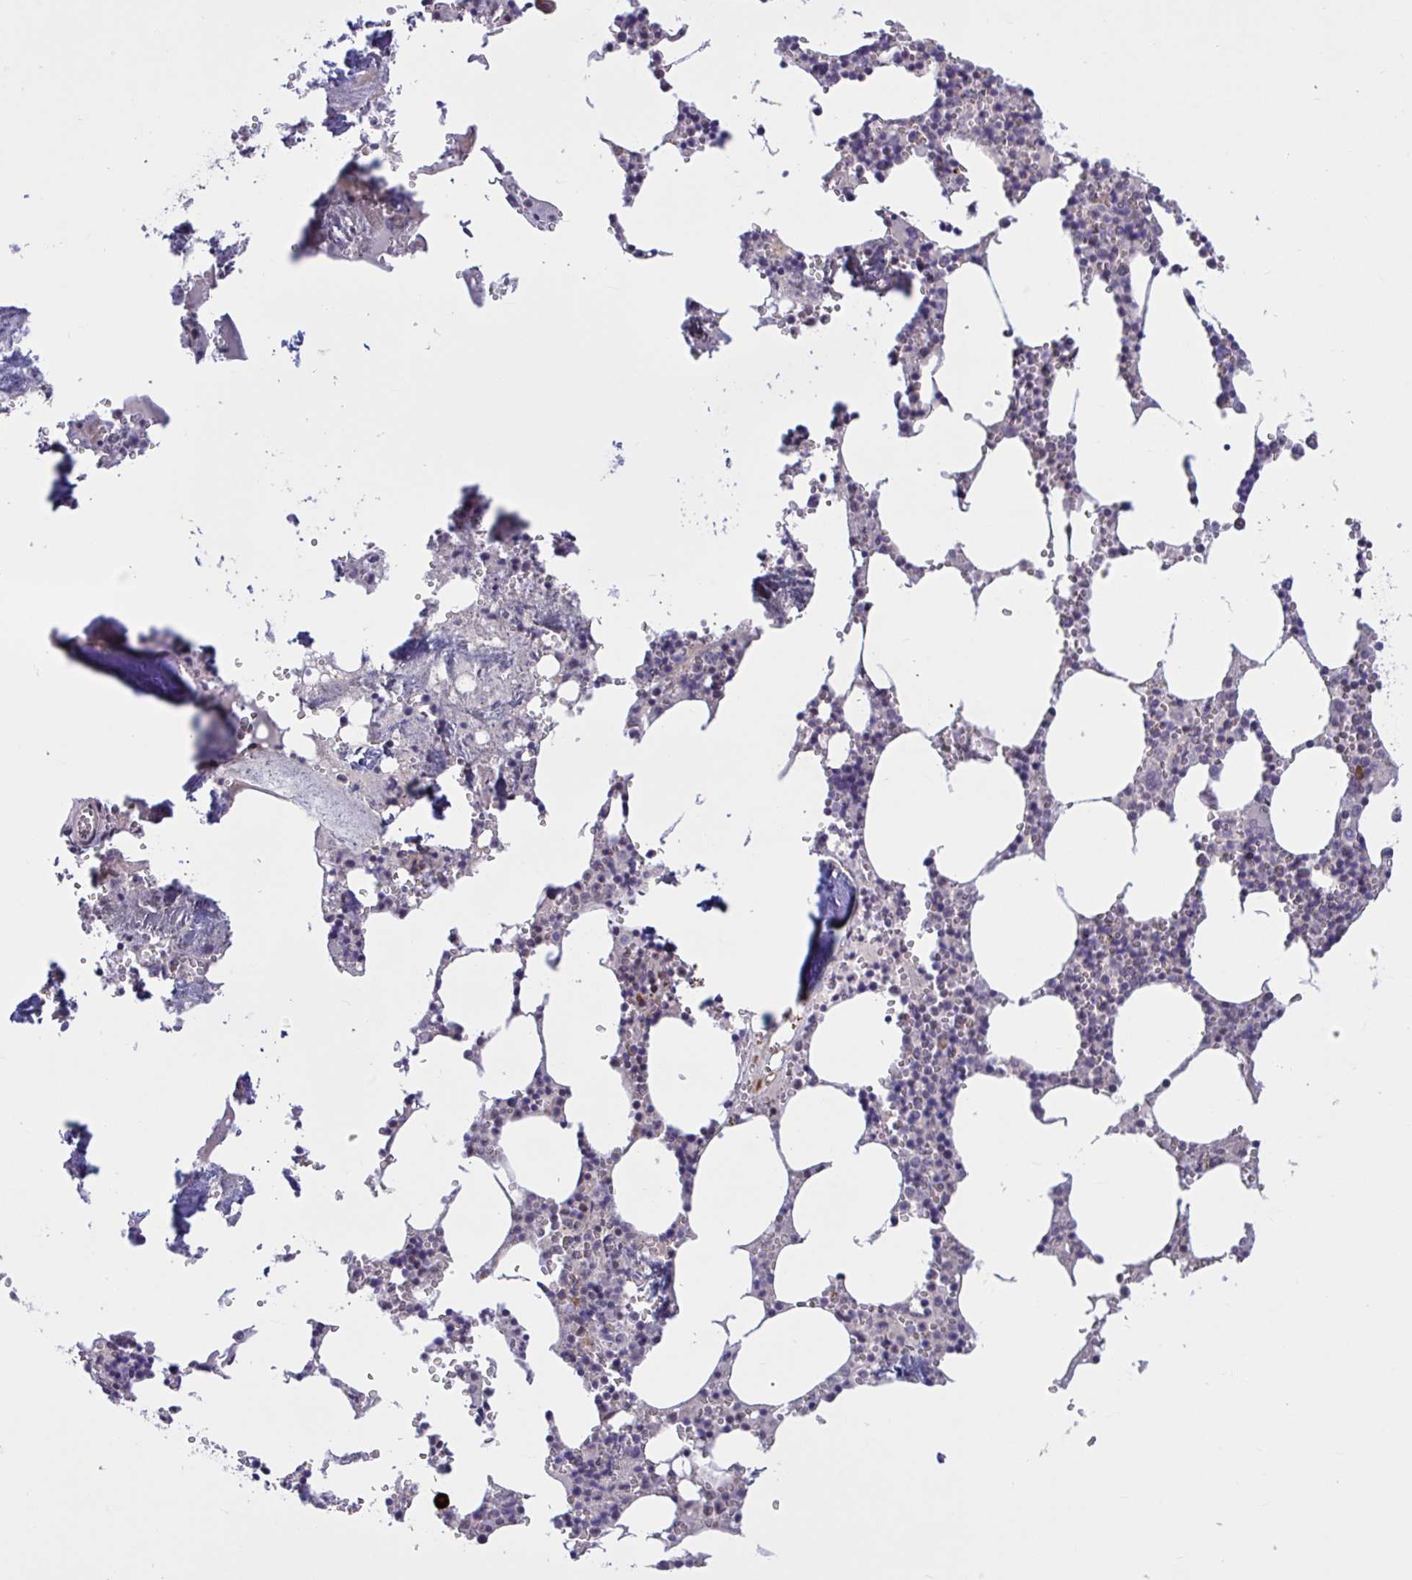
{"staining": {"intensity": "moderate", "quantity": "<25%", "location": "cytoplasmic/membranous,nuclear"}, "tissue": "bone marrow", "cell_type": "Hematopoietic cells", "image_type": "normal", "snomed": [{"axis": "morphology", "description": "Normal tissue, NOS"}, {"axis": "topography", "description": "Bone marrow"}], "caption": "The photomicrograph reveals staining of normal bone marrow, revealing moderate cytoplasmic/membranous,nuclear protein staining (brown color) within hematopoietic cells.", "gene": "ZNF414", "patient": {"sex": "male", "age": 54}}